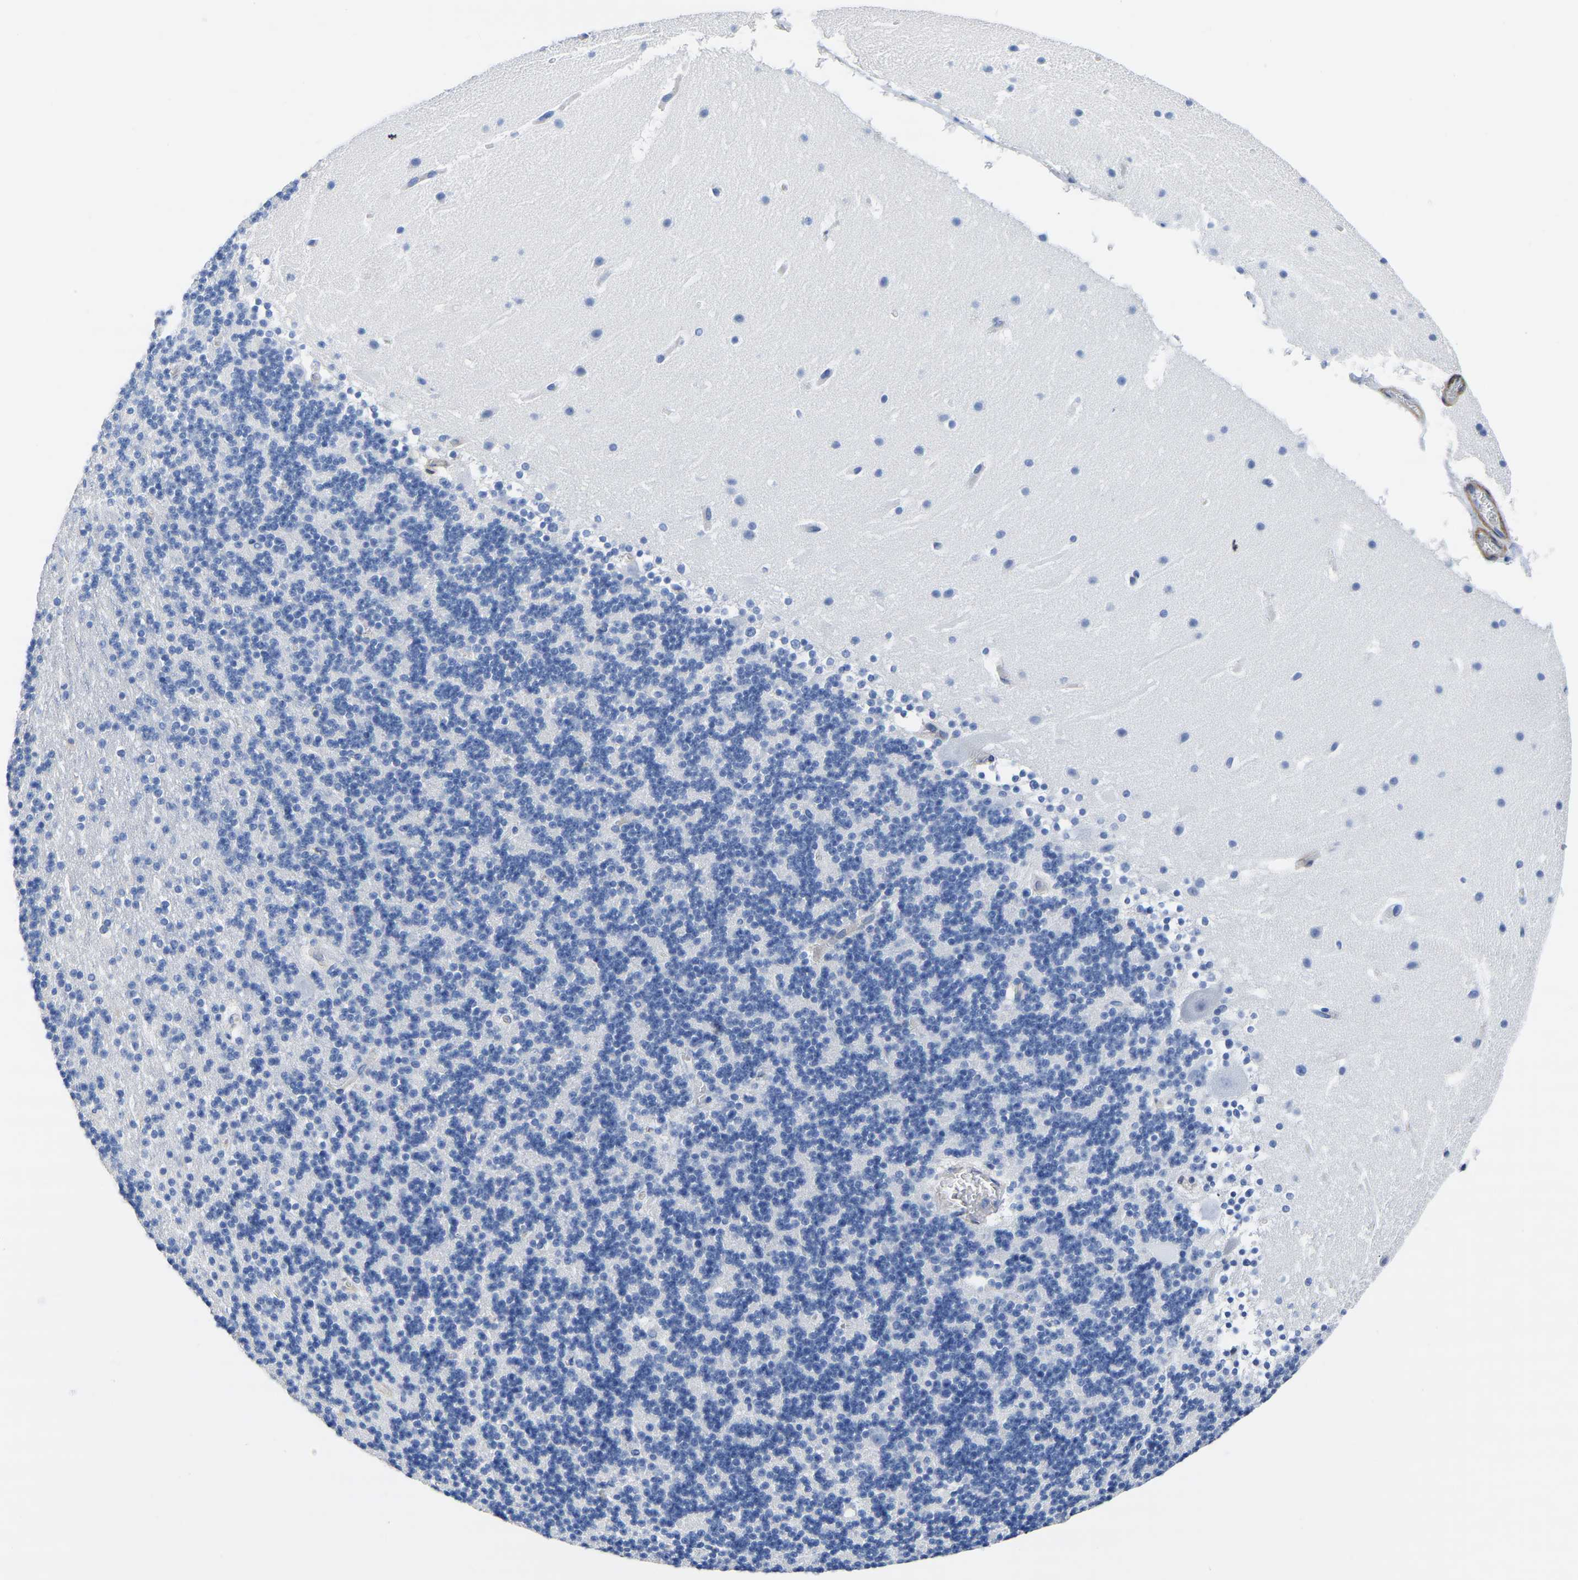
{"staining": {"intensity": "negative", "quantity": "none", "location": "none"}, "tissue": "cerebellum", "cell_type": "Cells in granular layer", "image_type": "normal", "snomed": [{"axis": "morphology", "description": "Normal tissue, NOS"}, {"axis": "topography", "description": "Cerebellum"}], "caption": "This is a image of immunohistochemistry (IHC) staining of unremarkable cerebellum, which shows no staining in cells in granular layer. Nuclei are stained in blue.", "gene": "SLC45A3", "patient": {"sex": "male", "age": 45}}